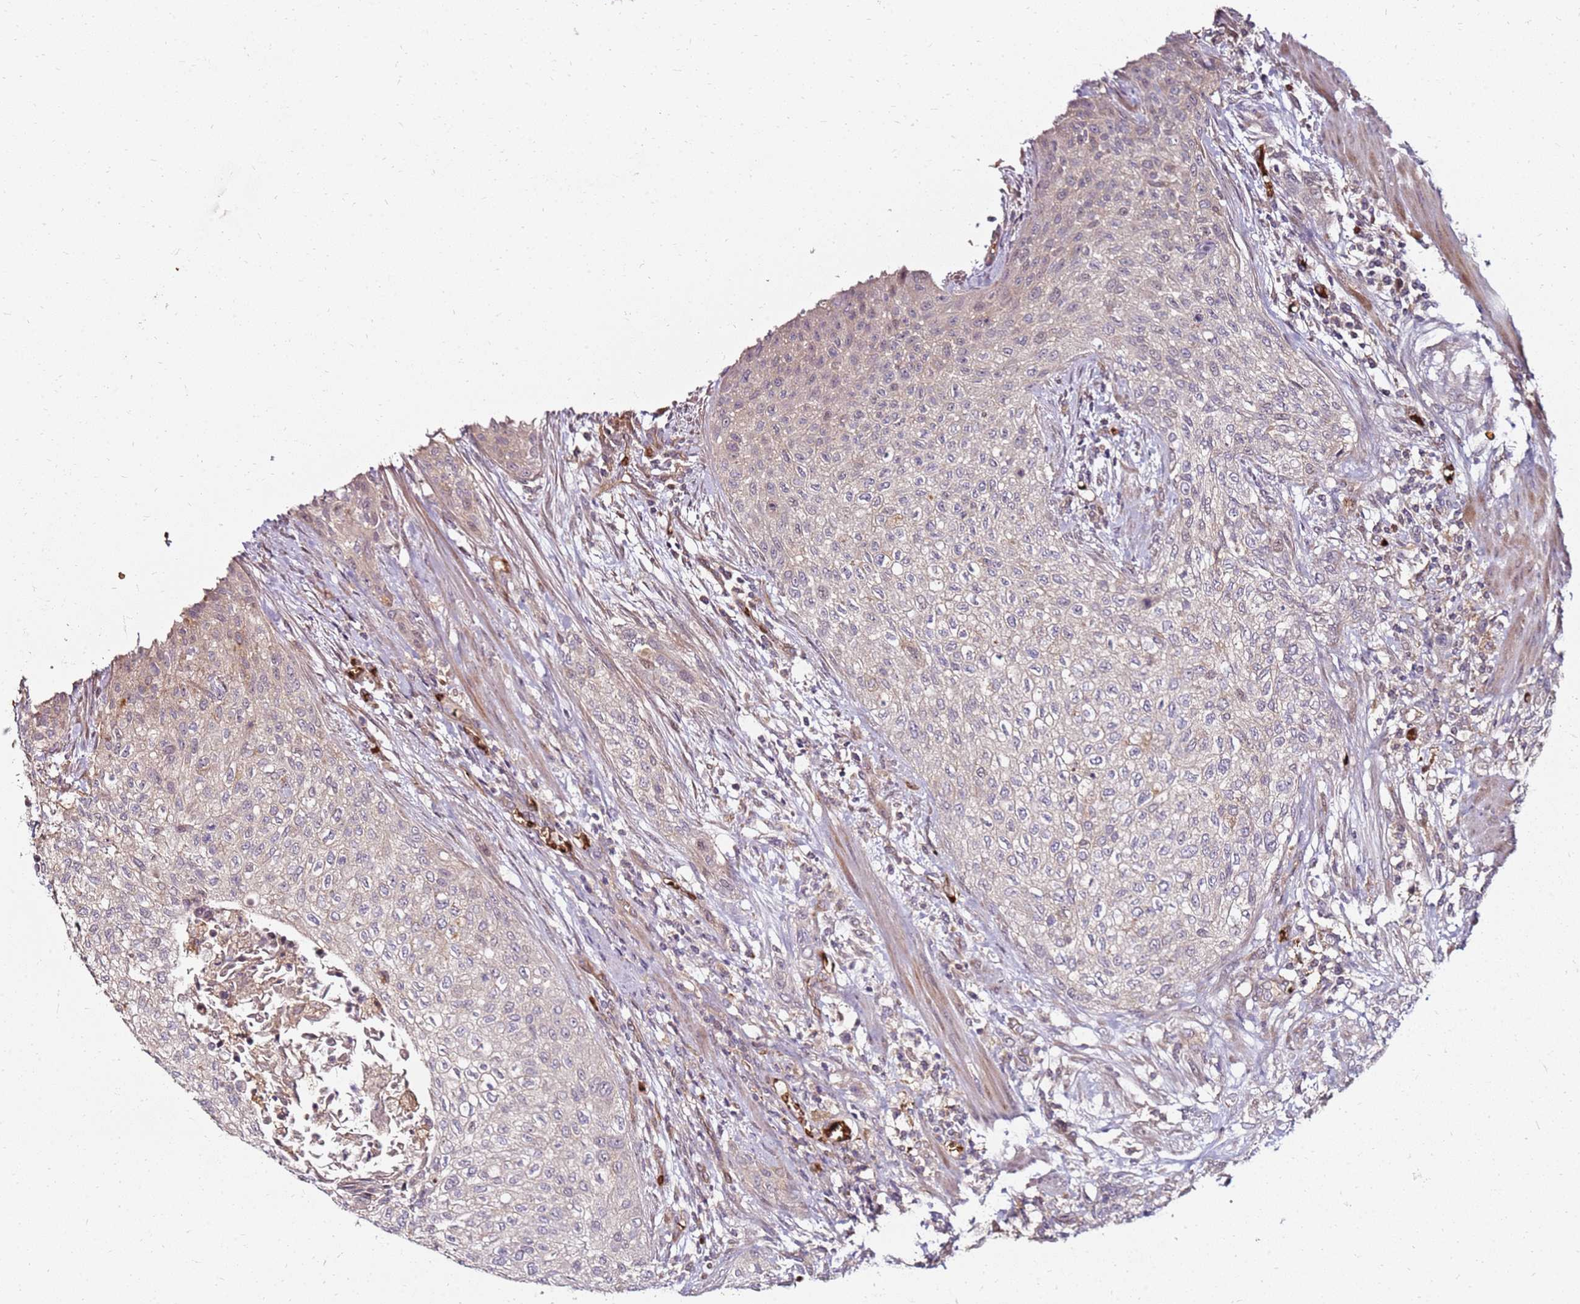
{"staining": {"intensity": "moderate", "quantity": "25%-75%", "location": "cytoplasmic/membranous,nuclear"}, "tissue": "urothelial cancer", "cell_type": "Tumor cells", "image_type": "cancer", "snomed": [{"axis": "morphology", "description": "Normal tissue, NOS"}, {"axis": "morphology", "description": "Urothelial carcinoma, NOS"}, {"axis": "topography", "description": "Urinary bladder"}, {"axis": "topography", "description": "Peripheral nerve tissue"}], "caption": "Protein expression analysis of urothelial cancer reveals moderate cytoplasmic/membranous and nuclear positivity in about 25%-75% of tumor cells.", "gene": "RNF11", "patient": {"sex": "male", "age": 35}}